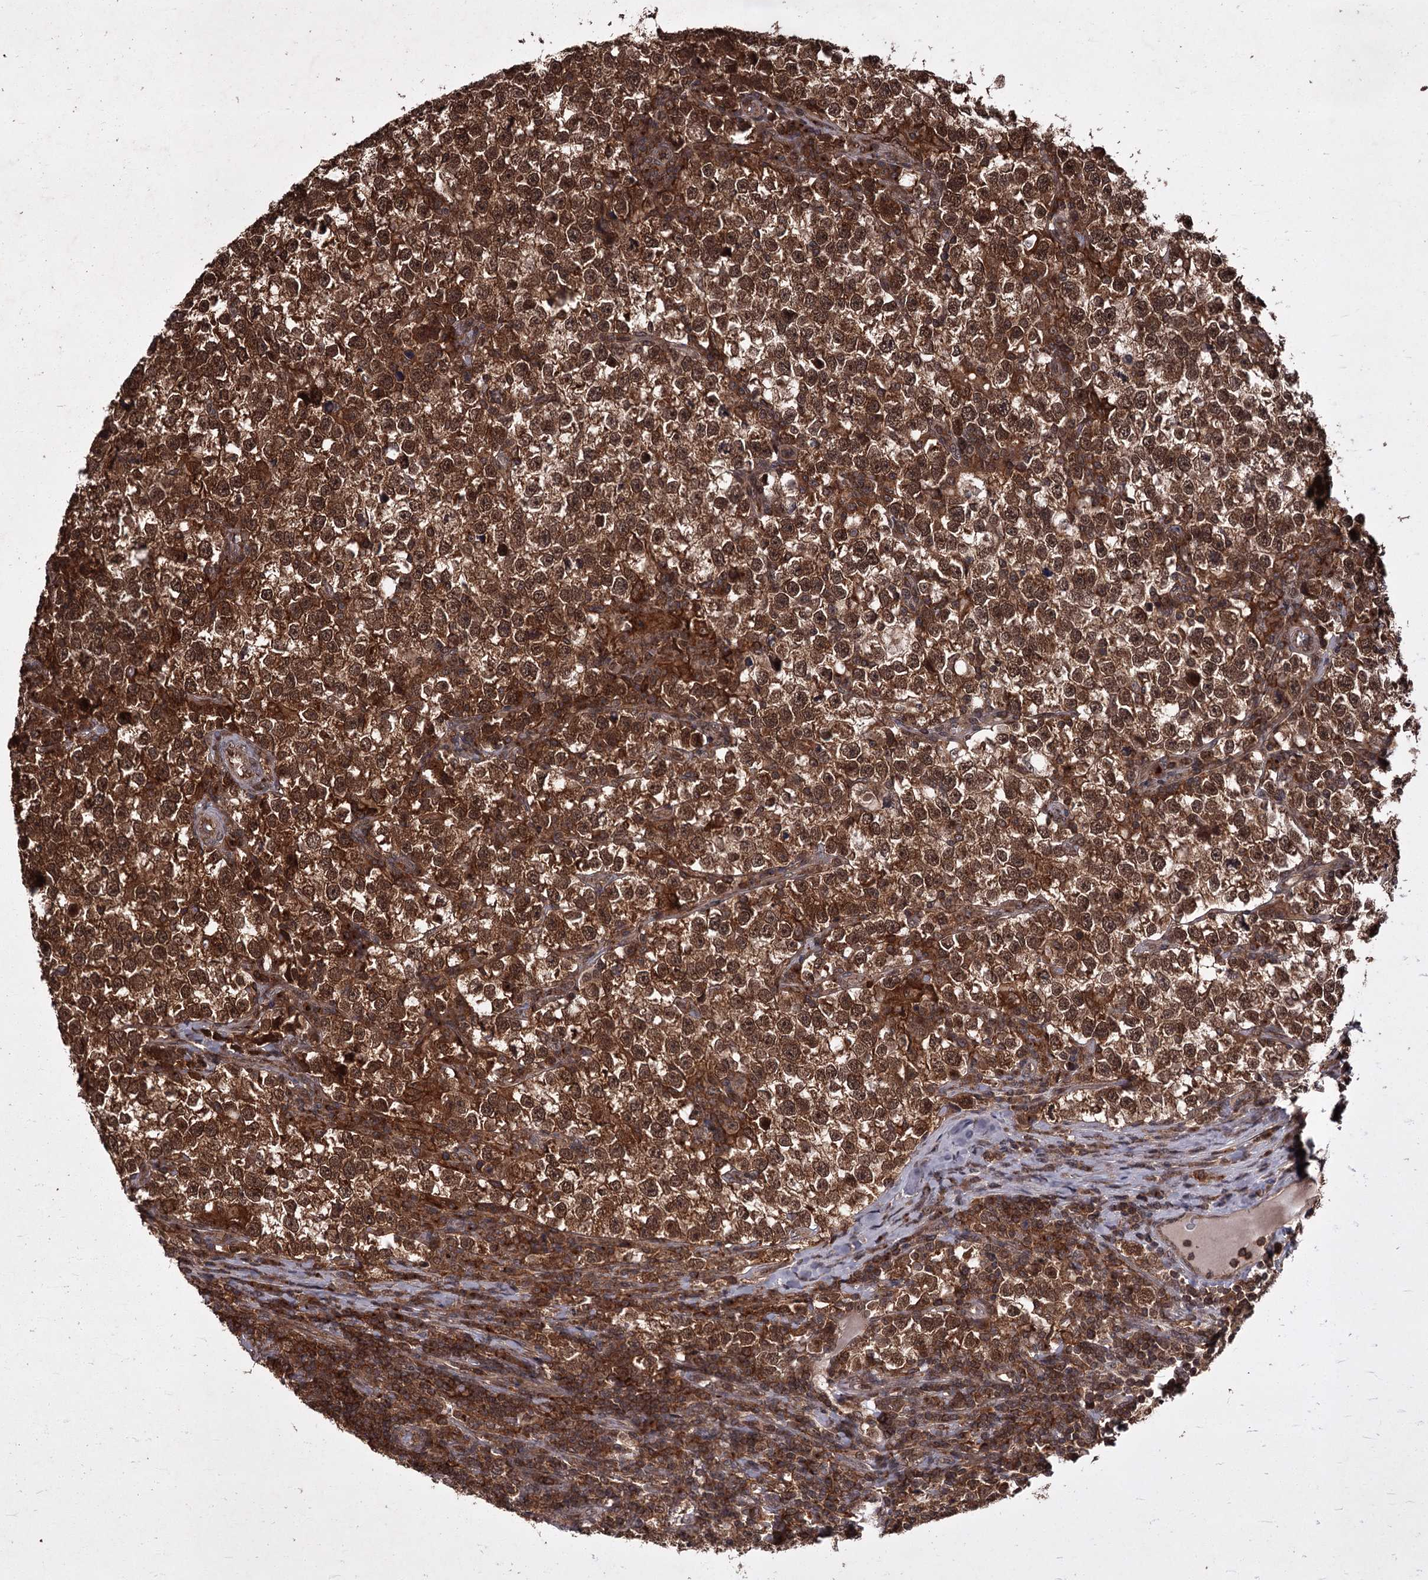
{"staining": {"intensity": "strong", "quantity": ">75%", "location": "cytoplasmic/membranous,nuclear"}, "tissue": "testis cancer", "cell_type": "Tumor cells", "image_type": "cancer", "snomed": [{"axis": "morphology", "description": "Normal tissue, NOS"}, {"axis": "morphology", "description": "Seminoma, NOS"}, {"axis": "topography", "description": "Testis"}], "caption": "The histopathology image reveals staining of testis cancer, revealing strong cytoplasmic/membranous and nuclear protein positivity (brown color) within tumor cells. The staining was performed using DAB, with brown indicating positive protein expression. Nuclei are stained blue with hematoxylin.", "gene": "TBC1D23", "patient": {"sex": "male", "age": 43}}